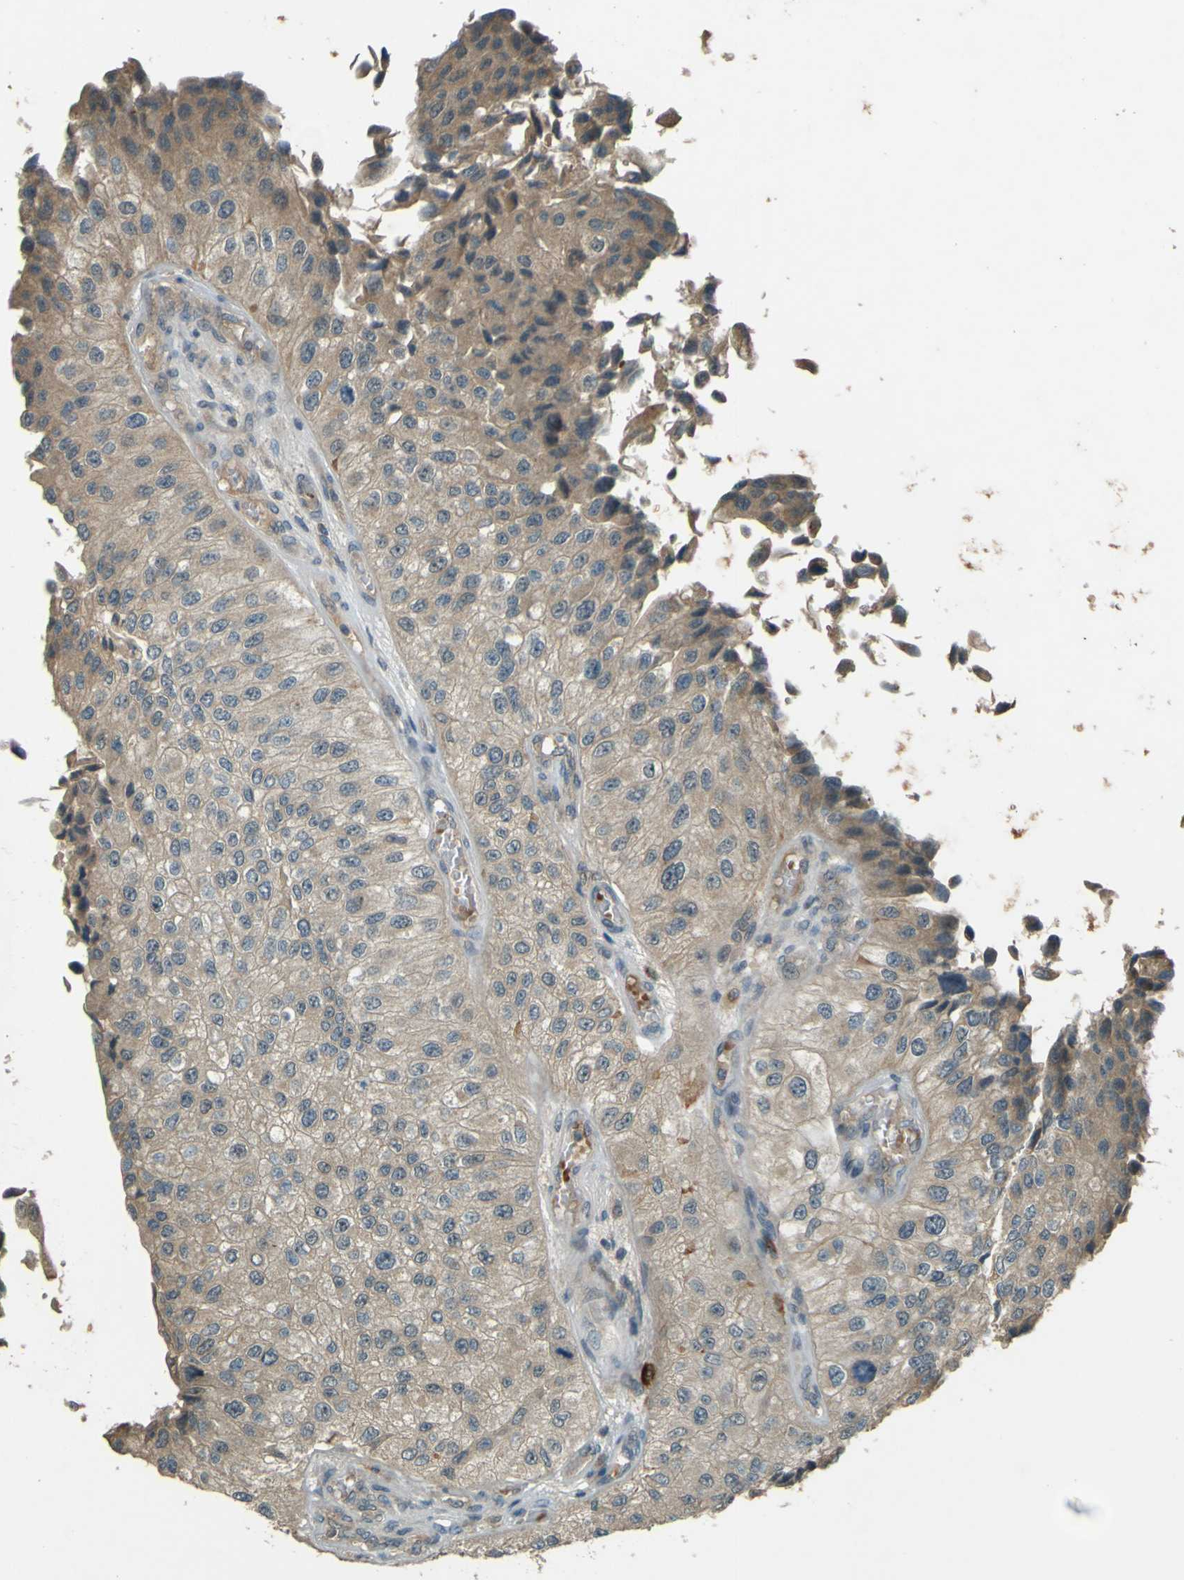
{"staining": {"intensity": "weak", "quantity": ">75%", "location": "cytoplasmic/membranous"}, "tissue": "urothelial cancer", "cell_type": "Tumor cells", "image_type": "cancer", "snomed": [{"axis": "morphology", "description": "Urothelial carcinoma, High grade"}, {"axis": "topography", "description": "Kidney"}, {"axis": "topography", "description": "Urinary bladder"}], "caption": "Urothelial cancer was stained to show a protein in brown. There is low levels of weak cytoplasmic/membranous positivity in approximately >75% of tumor cells.", "gene": "MPDZ", "patient": {"sex": "male", "age": 77}}